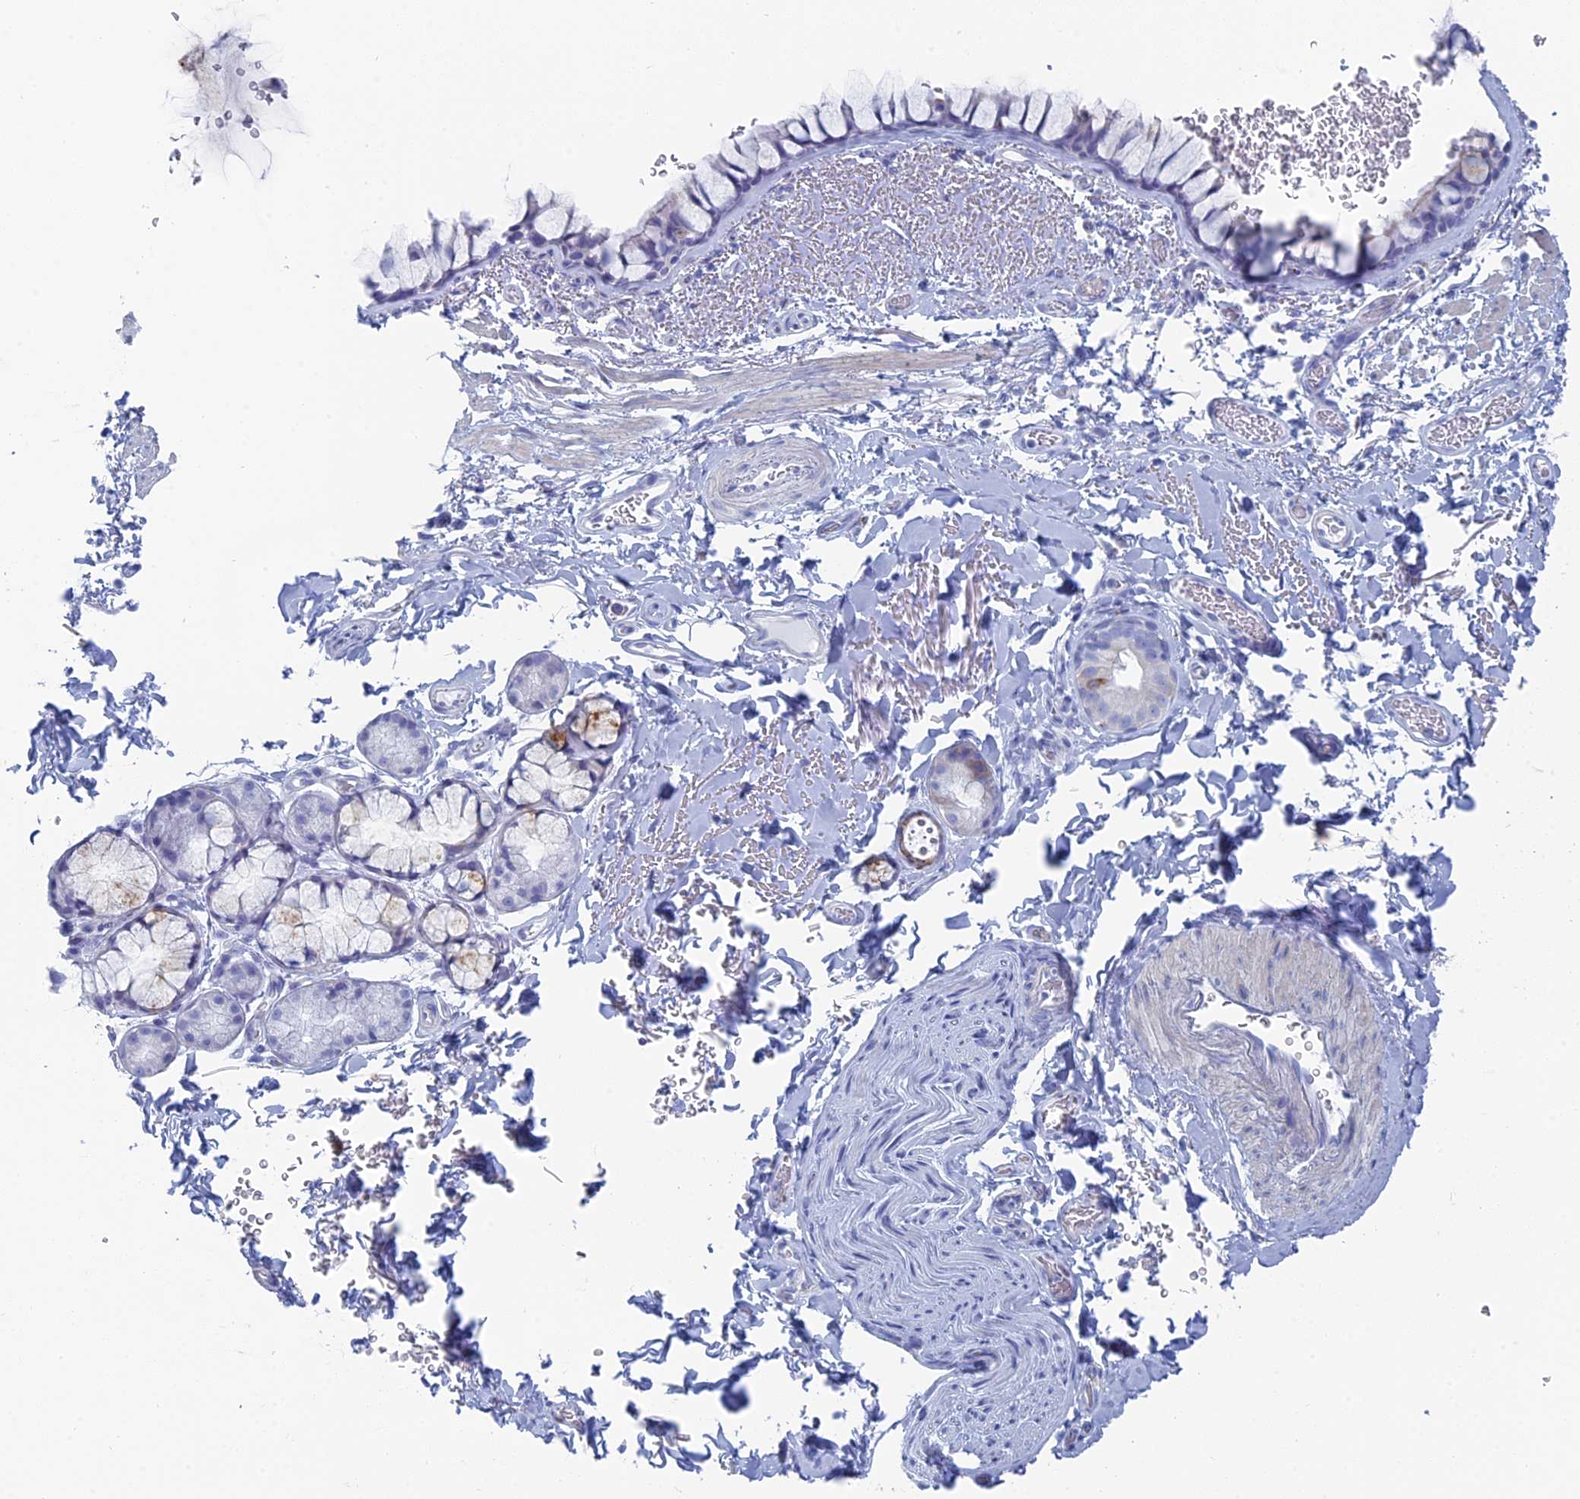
{"staining": {"intensity": "negative", "quantity": "none", "location": "none"}, "tissue": "bronchus", "cell_type": "Respiratory epithelial cells", "image_type": "normal", "snomed": [{"axis": "morphology", "description": "Normal tissue, NOS"}, {"axis": "topography", "description": "Bronchus"}], "caption": "The IHC image has no significant expression in respiratory epithelial cells of bronchus. (DAB immunohistochemistry (IHC) visualized using brightfield microscopy, high magnification).", "gene": "ALMS1", "patient": {"sex": "male", "age": 65}}